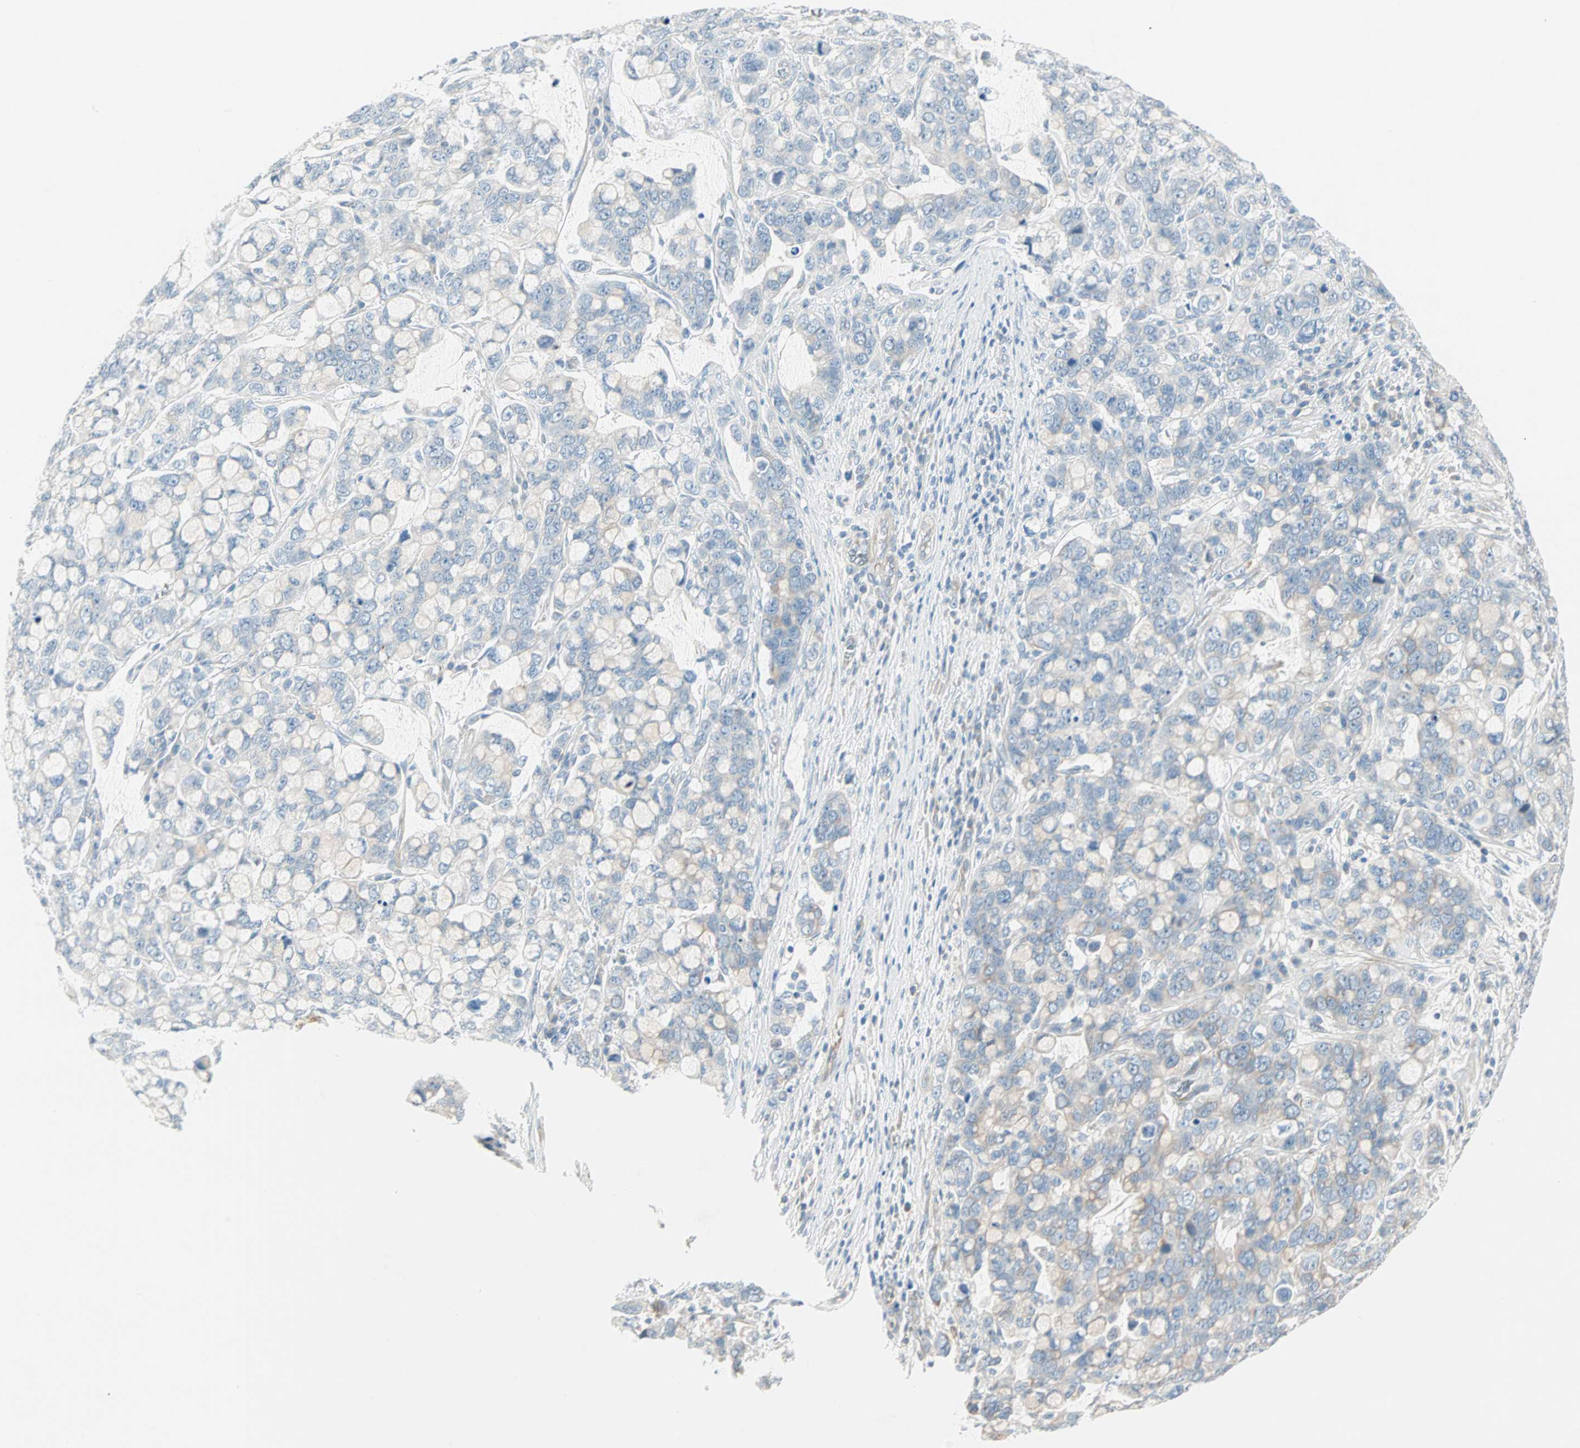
{"staining": {"intensity": "negative", "quantity": "none", "location": "none"}, "tissue": "stomach cancer", "cell_type": "Tumor cells", "image_type": "cancer", "snomed": [{"axis": "morphology", "description": "Adenocarcinoma, NOS"}, {"axis": "topography", "description": "Stomach, lower"}], "caption": "Tumor cells are negative for brown protein staining in stomach adenocarcinoma.", "gene": "SULT1C2", "patient": {"sex": "male", "age": 84}}